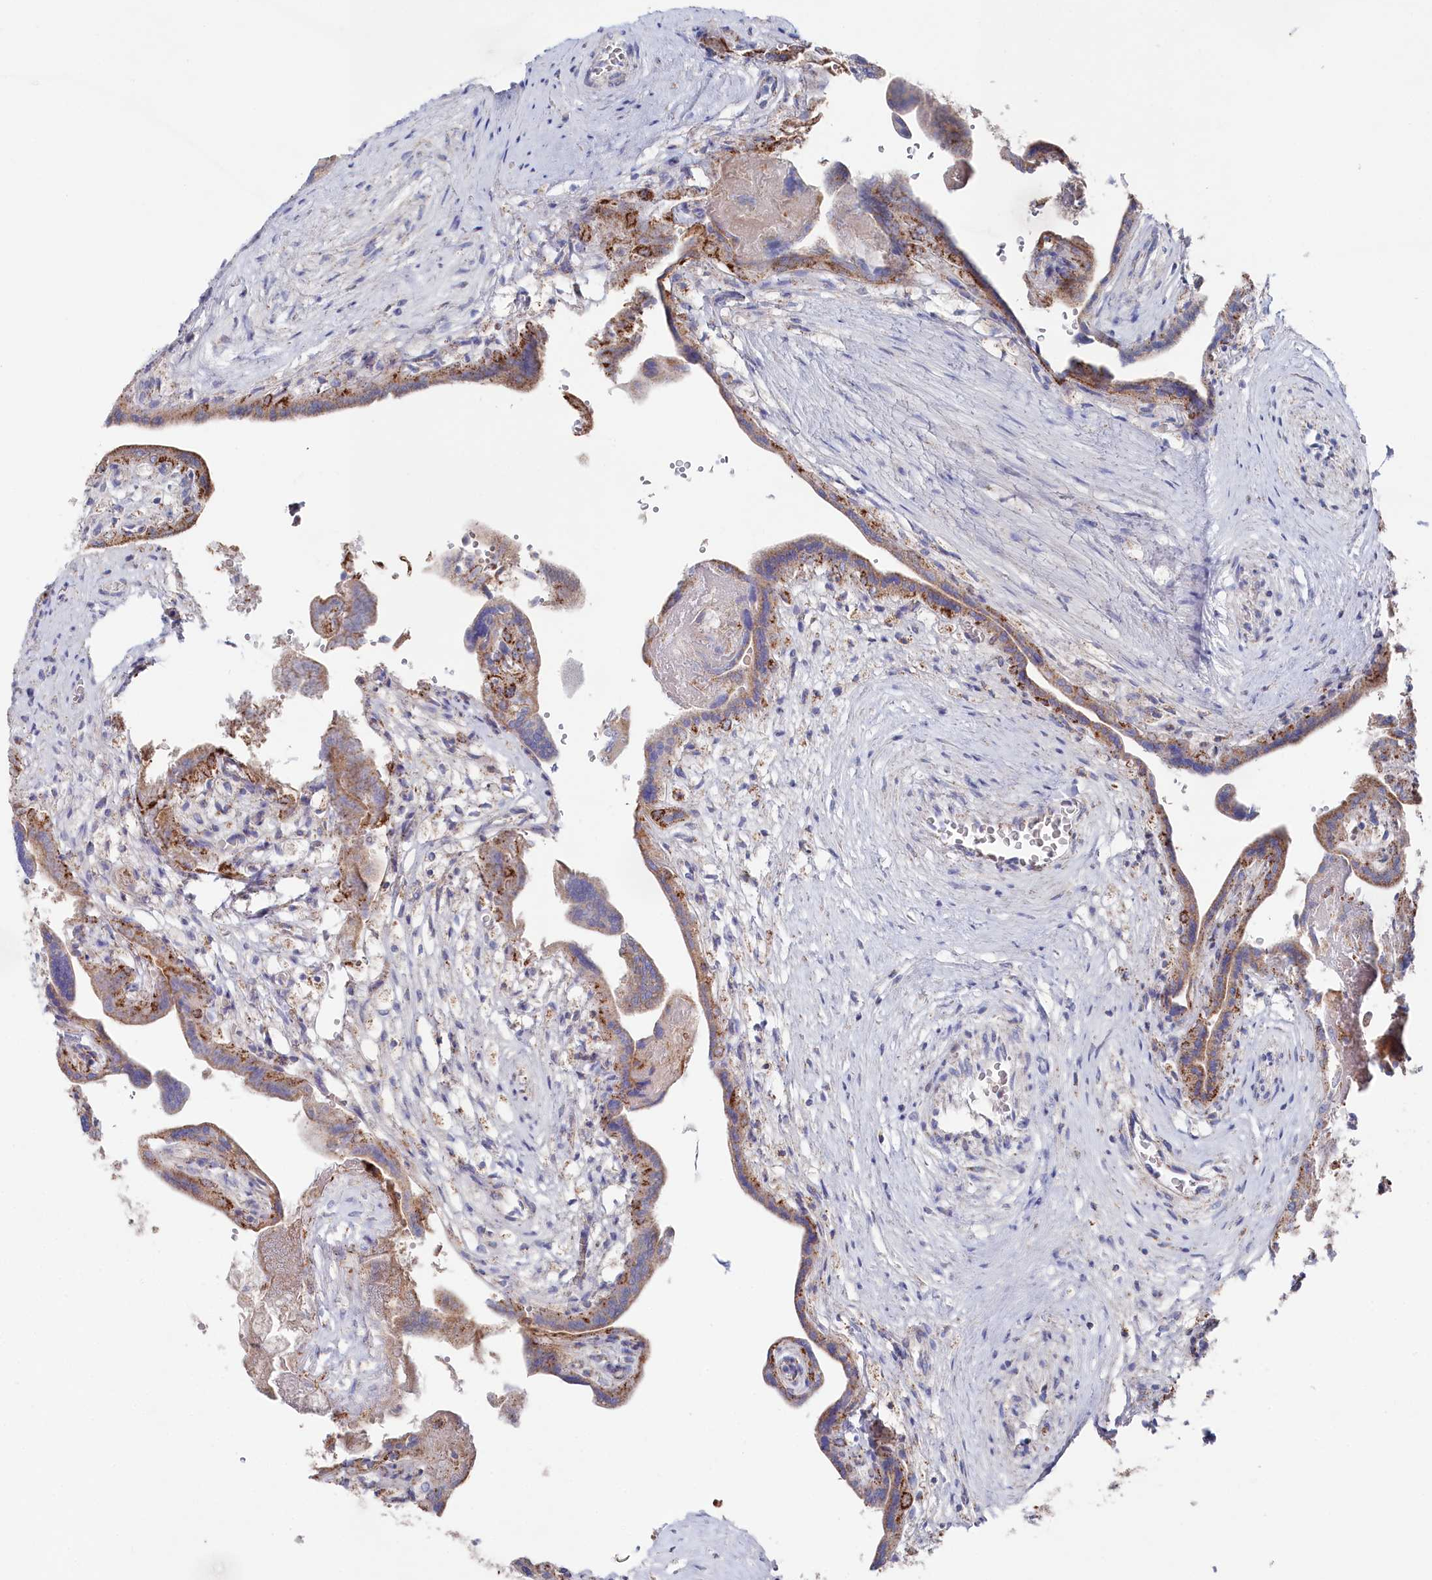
{"staining": {"intensity": "moderate", "quantity": ">75%", "location": "cytoplasmic/membranous"}, "tissue": "placenta", "cell_type": "Trophoblastic cells", "image_type": "normal", "snomed": [{"axis": "morphology", "description": "Normal tissue, NOS"}, {"axis": "topography", "description": "Placenta"}], "caption": "High-power microscopy captured an immunohistochemistry micrograph of normal placenta, revealing moderate cytoplasmic/membranous expression in approximately >75% of trophoblastic cells.", "gene": "GLS2", "patient": {"sex": "female", "age": 37}}